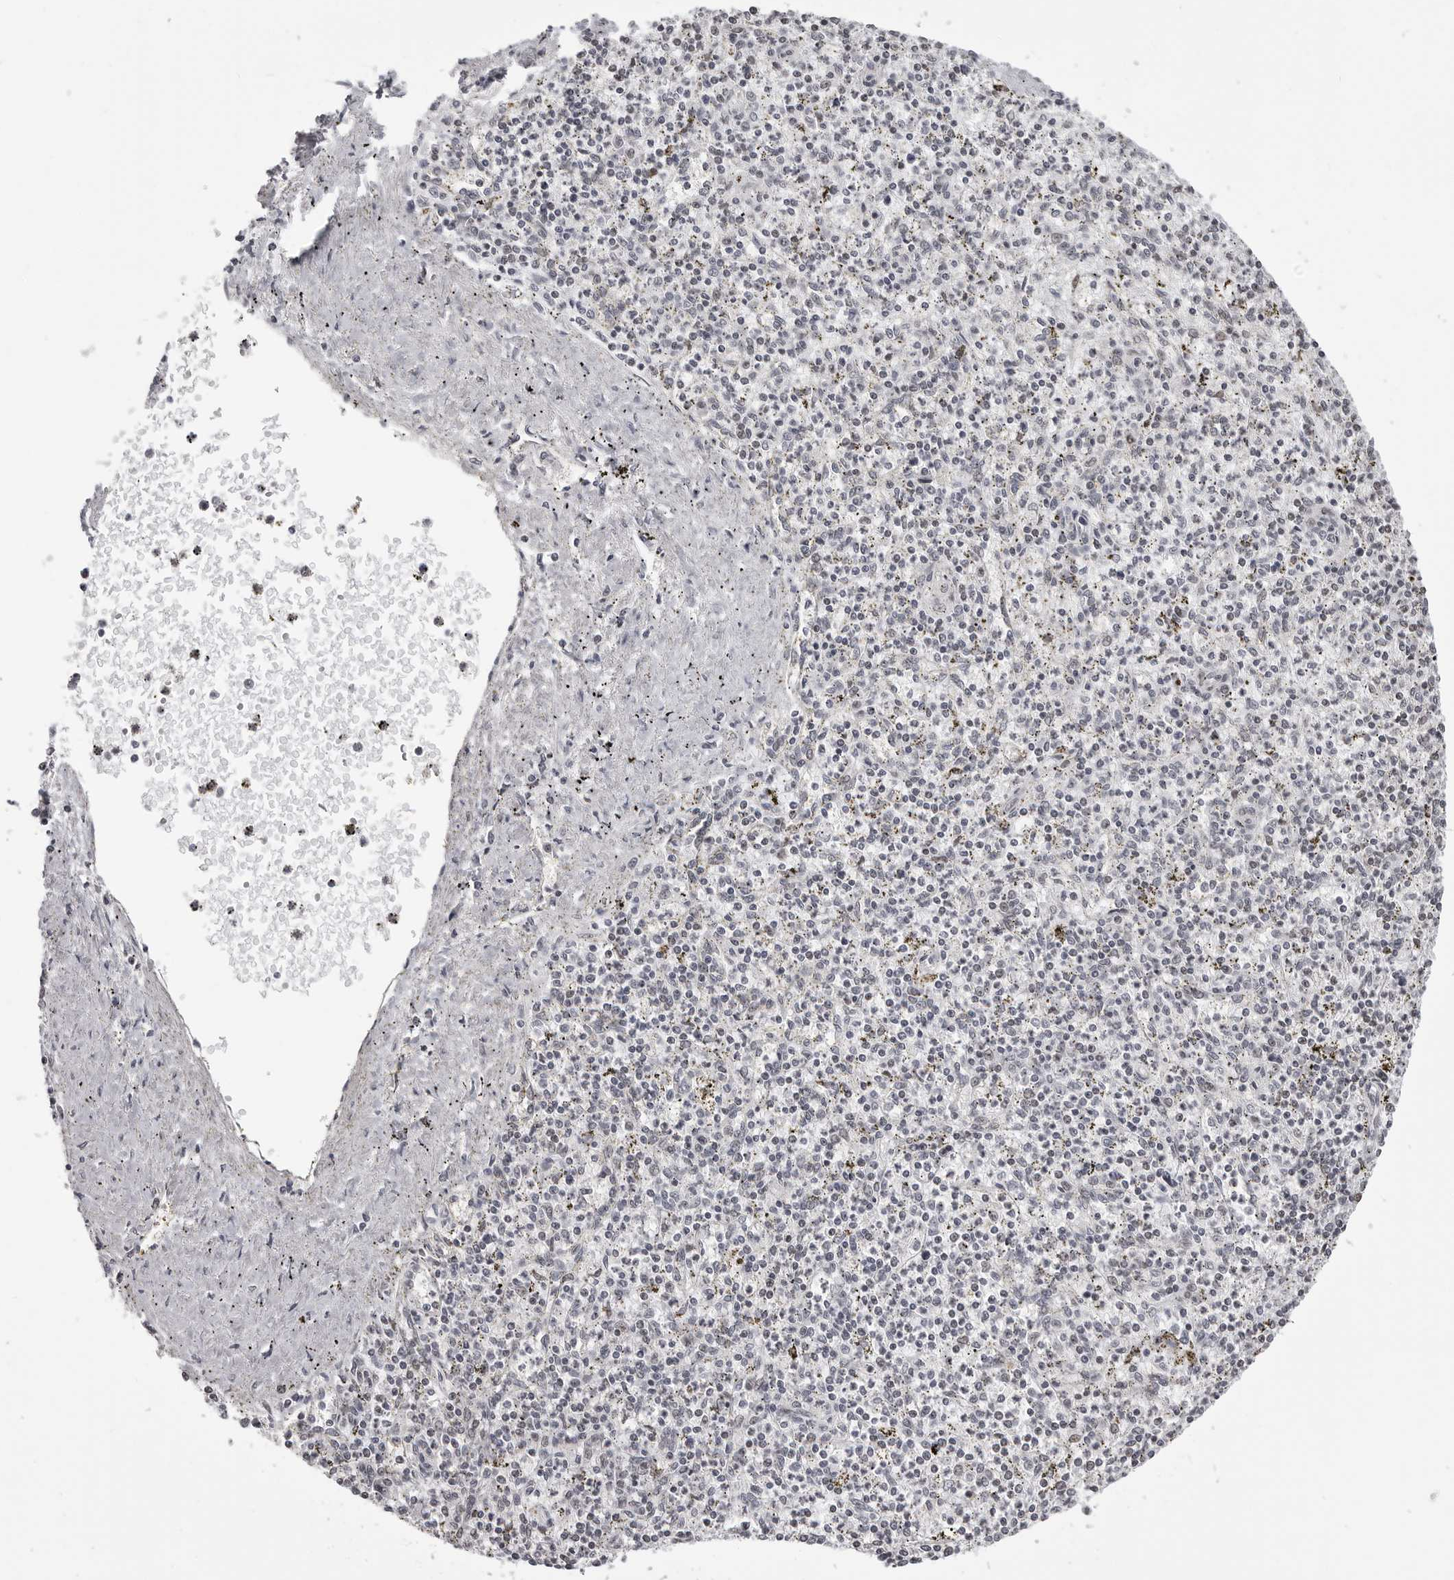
{"staining": {"intensity": "negative", "quantity": "none", "location": "none"}, "tissue": "spleen", "cell_type": "Cells in red pulp", "image_type": "normal", "snomed": [{"axis": "morphology", "description": "Normal tissue, NOS"}, {"axis": "topography", "description": "Spleen"}], "caption": "Immunohistochemistry (IHC) image of unremarkable spleen stained for a protein (brown), which exhibits no staining in cells in red pulp.", "gene": "PHF3", "patient": {"sex": "male", "age": 72}}